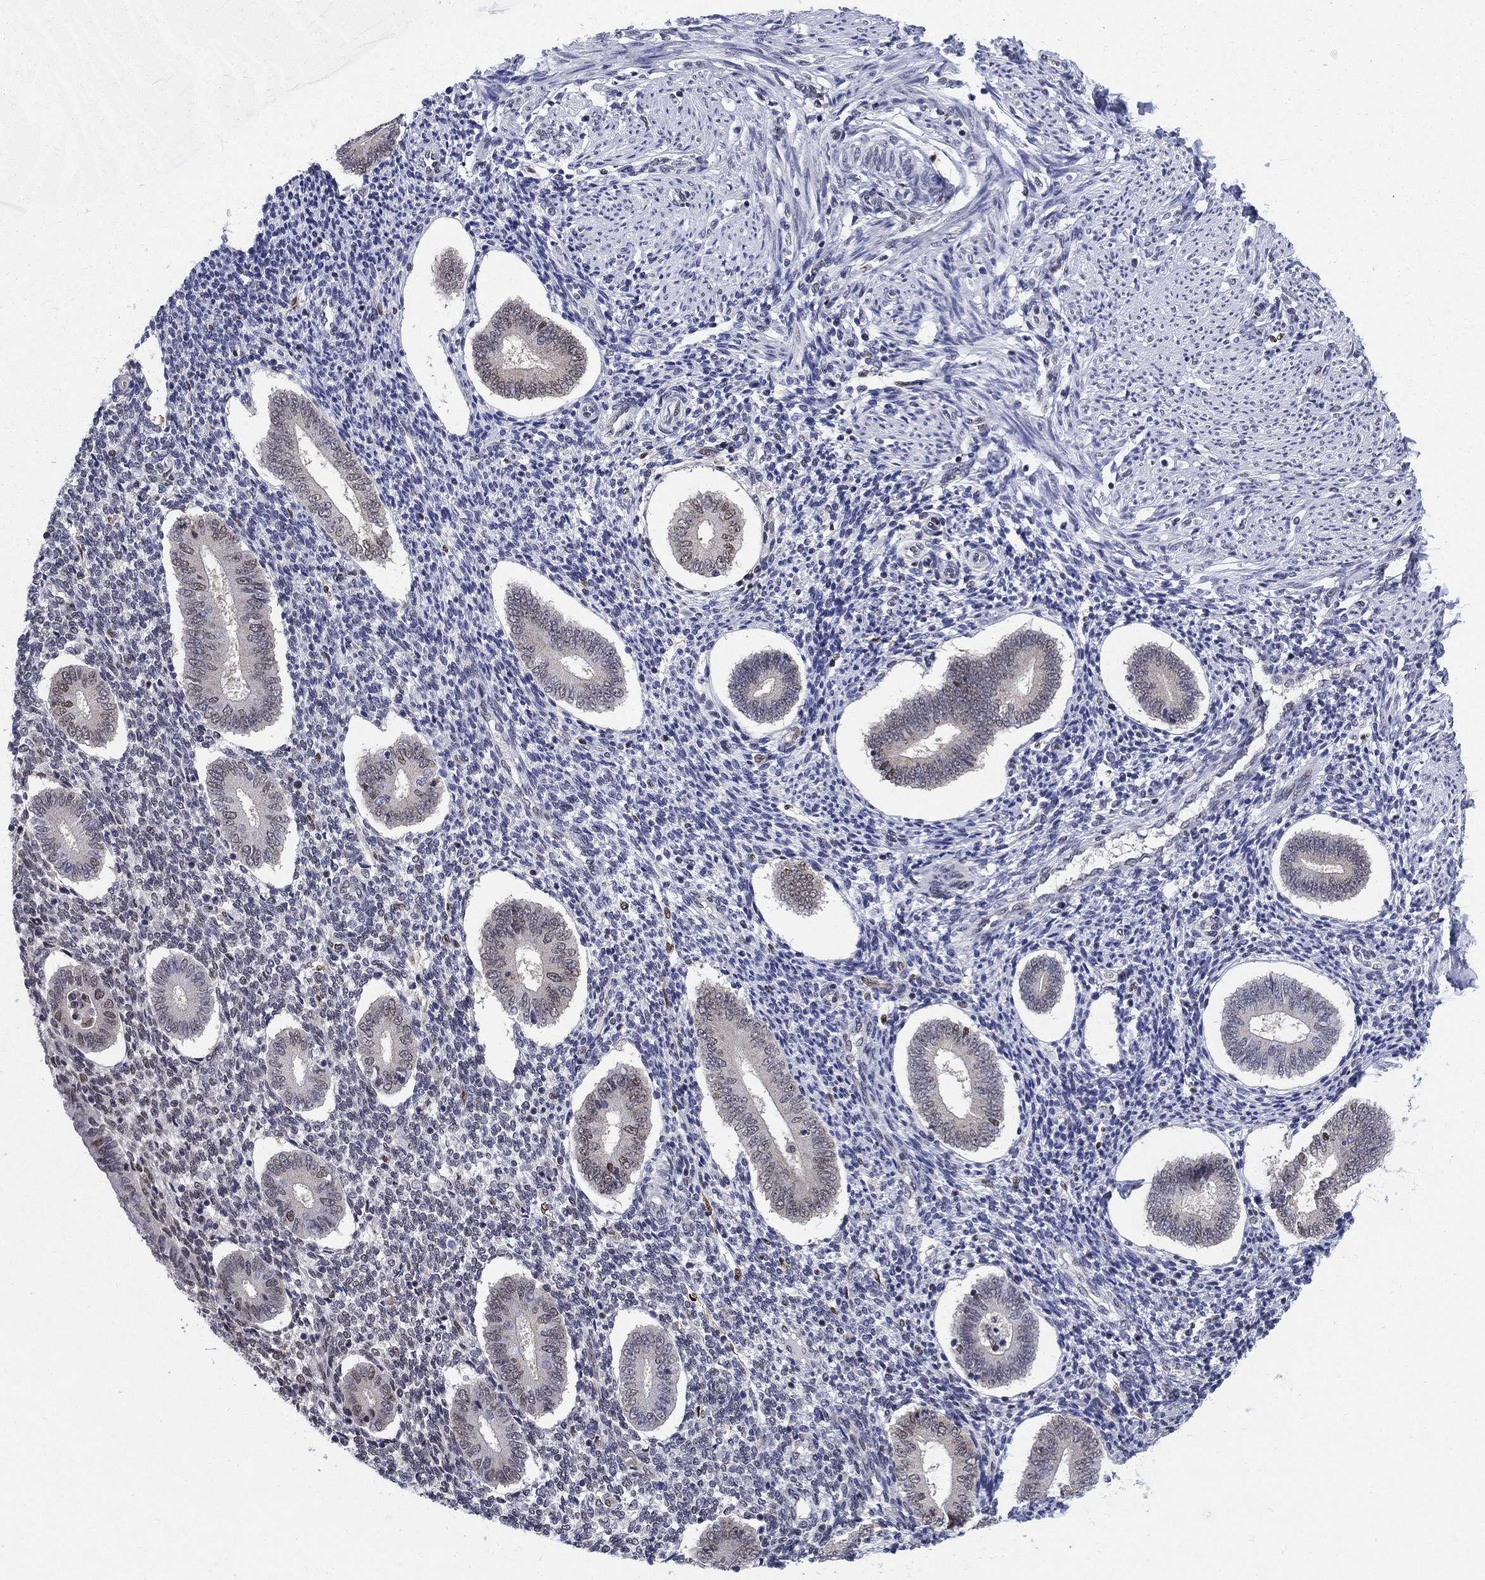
{"staining": {"intensity": "negative", "quantity": "none", "location": "none"}, "tissue": "endometrium", "cell_type": "Cells in endometrial stroma", "image_type": "normal", "snomed": [{"axis": "morphology", "description": "Normal tissue, NOS"}, {"axis": "topography", "description": "Endometrium"}], "caption": "High power microscopy micrograph of an immunohistochemistry image of unremarkable endometrium, revealing no significant staining in cells in endometrial stroma.", "gene": "CENPE", "patient": {"sex": "female", "age": 40}}